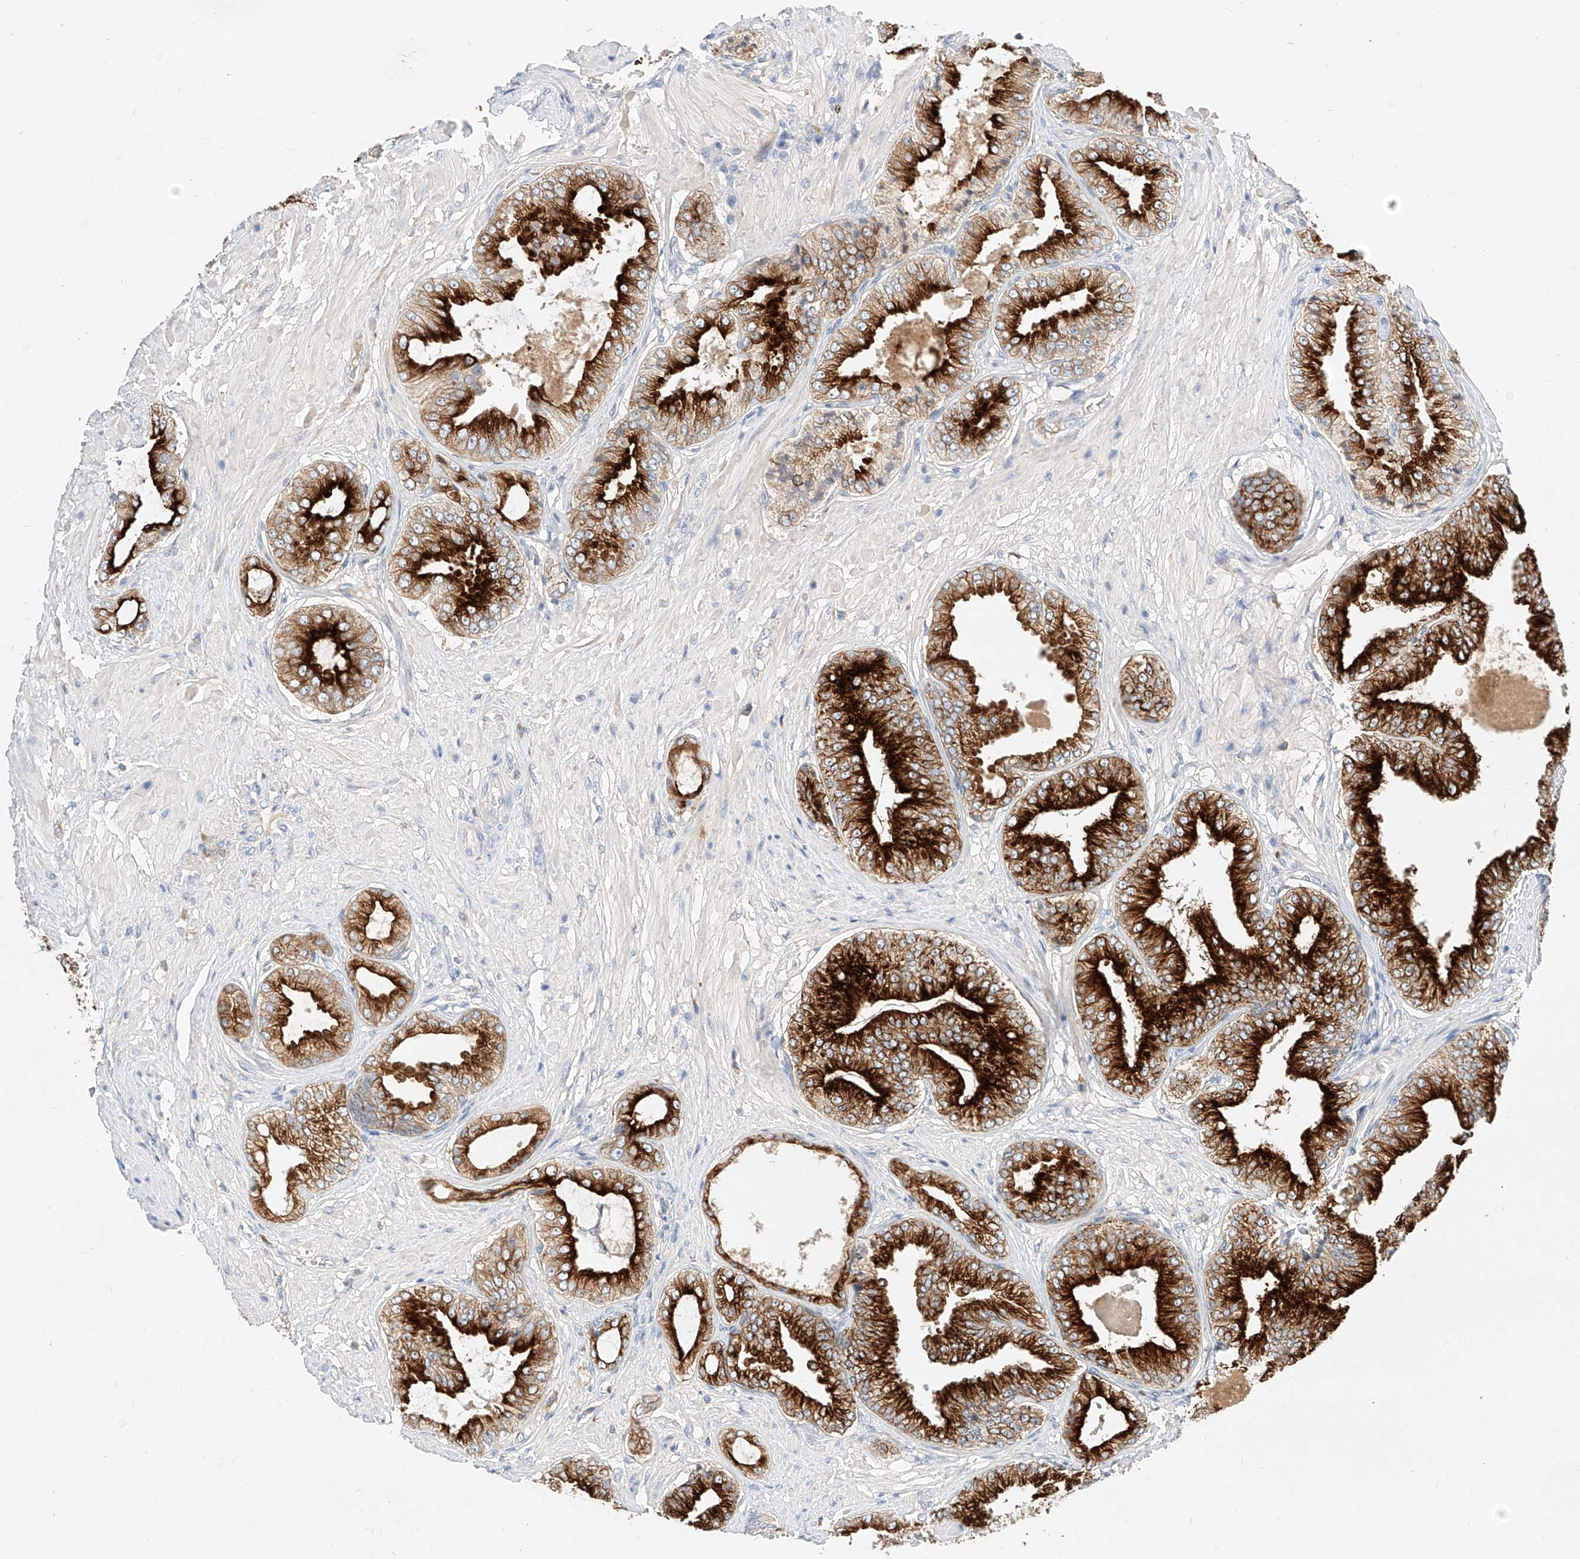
{"staining": {"intensity": "strong", "quantity": ">75%", "location": "cytoplasmic/membranous"}, "tissue": "prostate cancer", "cell_type": "Tumor cells", "image_type": "cancer", "snomed": [{"axis": "morphology", "description": "Adenocarcinoma, Low grade"}, {"axis": "topography", "description": "Prostate"}], "caption": "A brown stain highlights strong cytoplasmic/membranous positivity of a protein in human prostate adenocarcinoma (low-grade) tumor cells. The staining was performed using DAB (3,3'-diaminobenzidine) to visualize the protein expression in brown, while the nuclei were stained in blue with hematoxylin (Magnification: 20x).", "gene": "MAP7", "patient": {"sex": "male", "age": 63}}